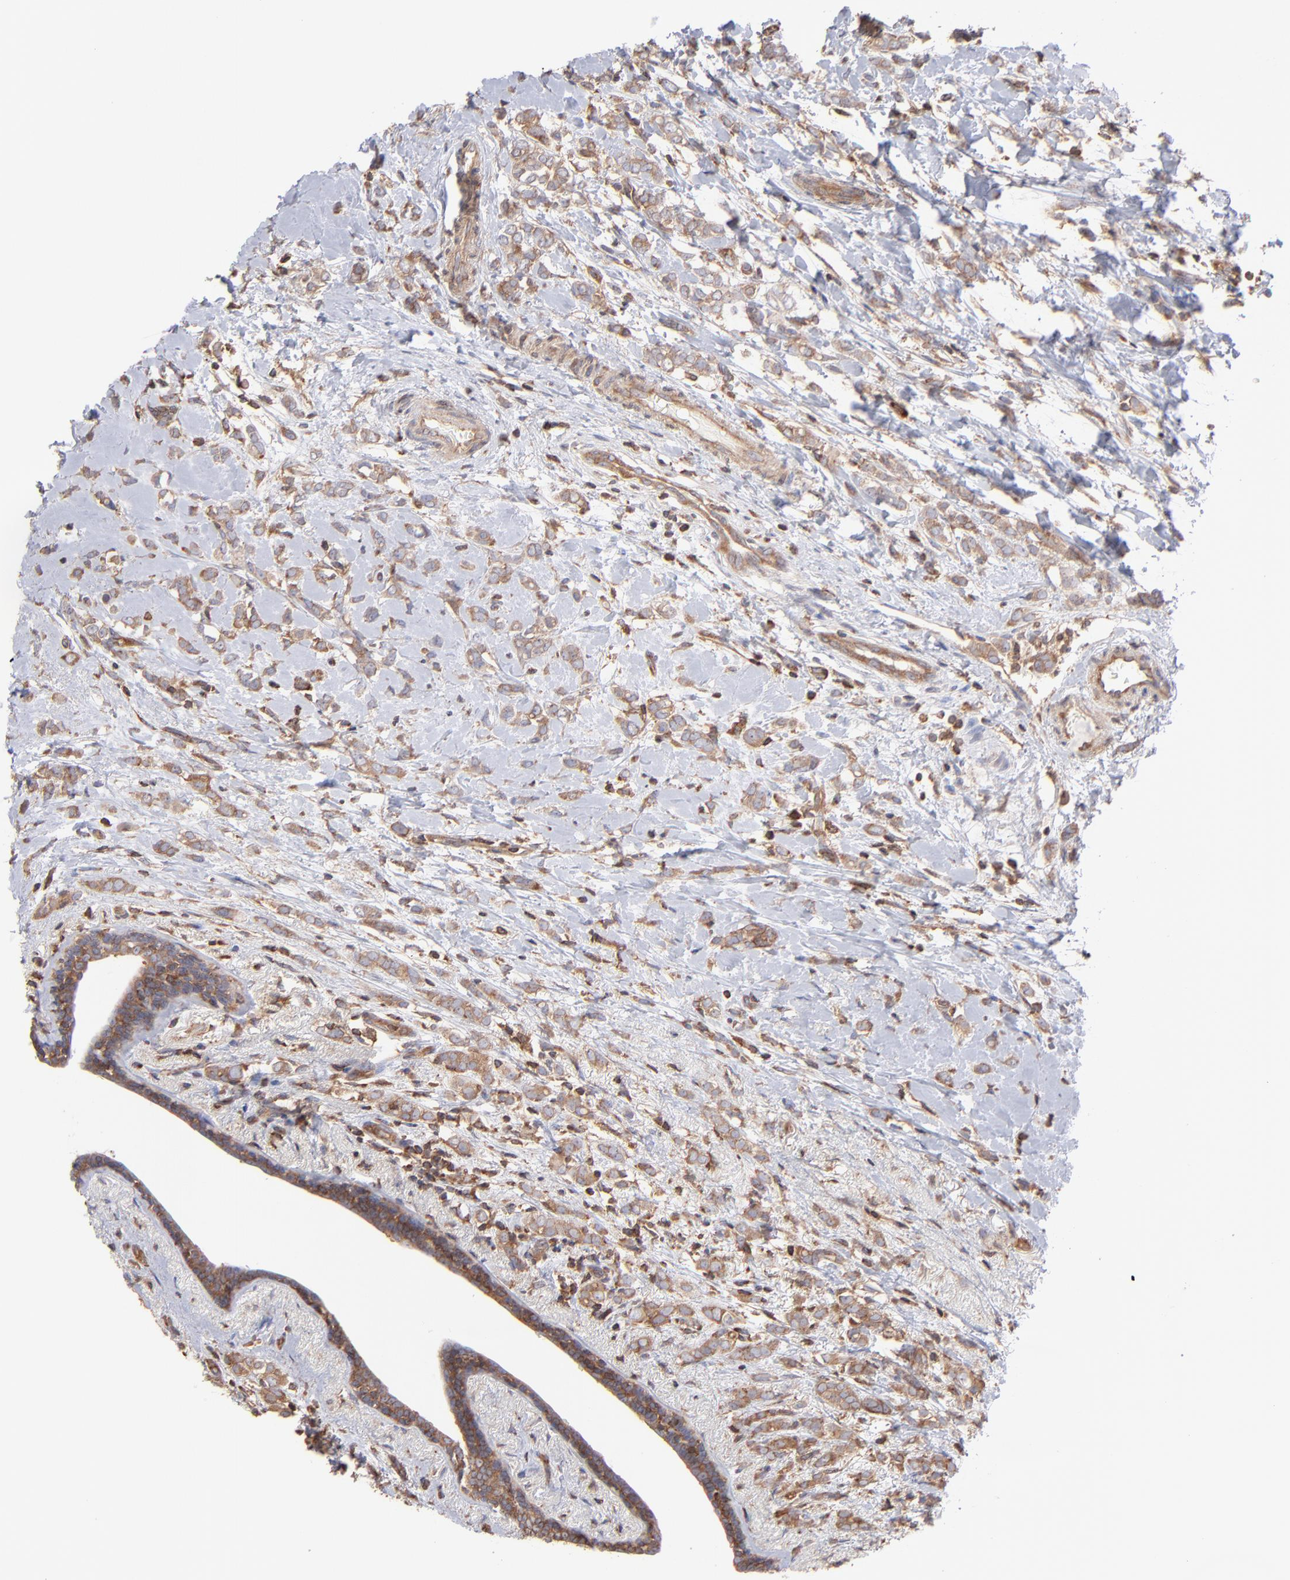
{"staining": {"intensity": "moderate", "quantity": ">75%", "location": "cytoplasmic/membranous"}, "tissue": "breast cancer", "cell_type": "Tumor cells", "image_type": "cancer", "snomed": [{"axis": "morphology", "description": "Normal tissue, NOS"}, {"axis": "morphology", "description": "Lobular carcinoma"}, {"axis": "topography", "description": "Breast"}], "caption": "Lobular carcinoma (breast) was stained to show a protein in brown. There is medium levels of moderate cytoplasmic/membranous staining in approximately >75% of tumor cells.", "gene": "MAPRE1", "patient": {"sex": "female", "age": 47}}